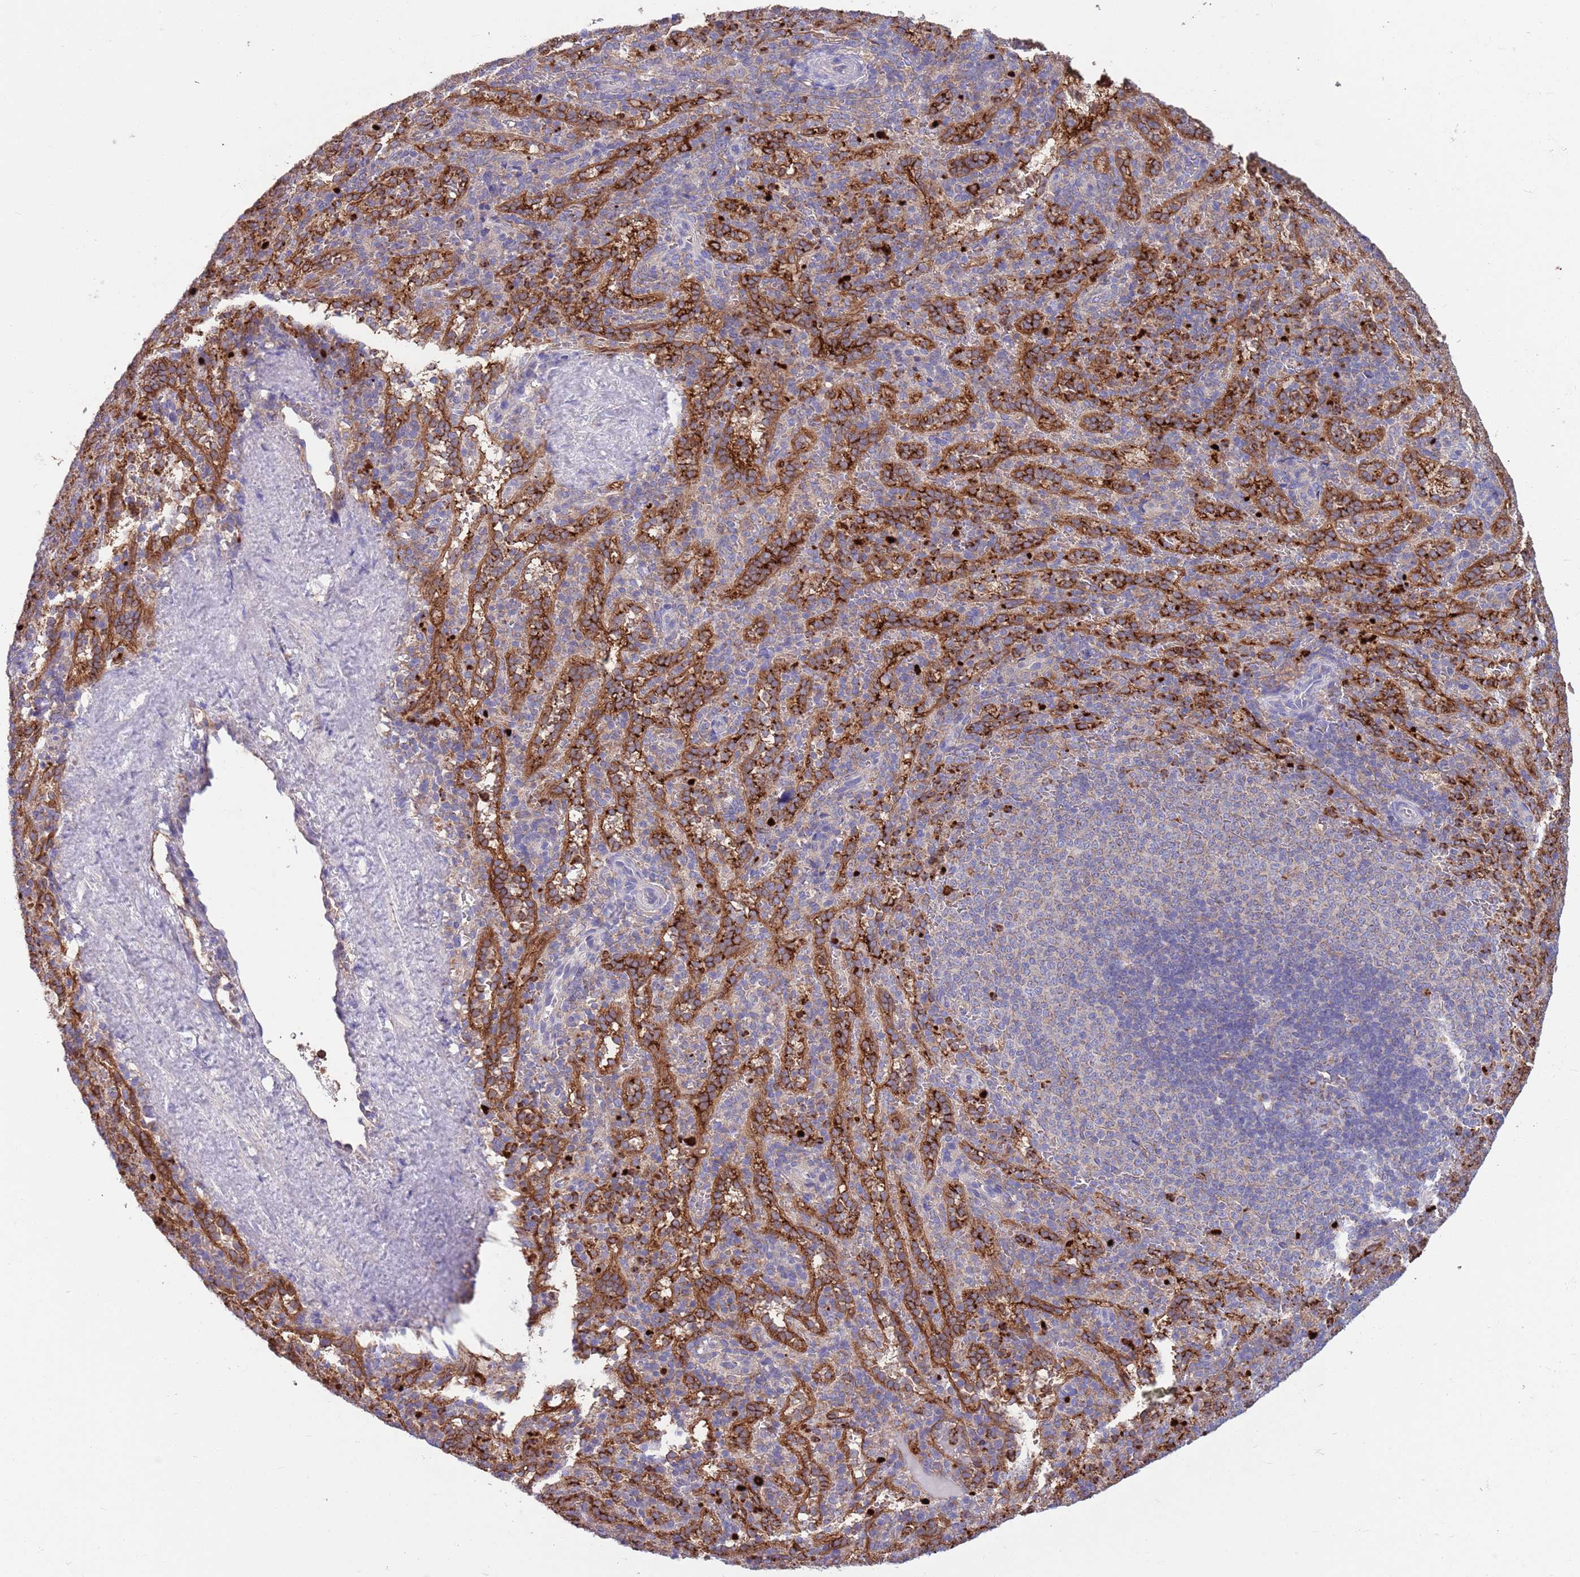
{"staining": {"intensity": "negative", "quantity": "none", "location": "none"}, "tissue": "spleen", "cell_type": "Cells in red pulp", "image_type": "normal", "snomed": [{"axis": "morphology", "description": "Normal tissue, NOS"}, {"axis": "topography", "description": "Spleen"}], "caption": "Protein analysis of benign spleen displays no significant expression in cells in red pulp. (DAB immunohistochemistry visualized using brightfield microscopy, high magnification).", "gene": "DDT", "patient": {"sex": "female", "age": 21}}